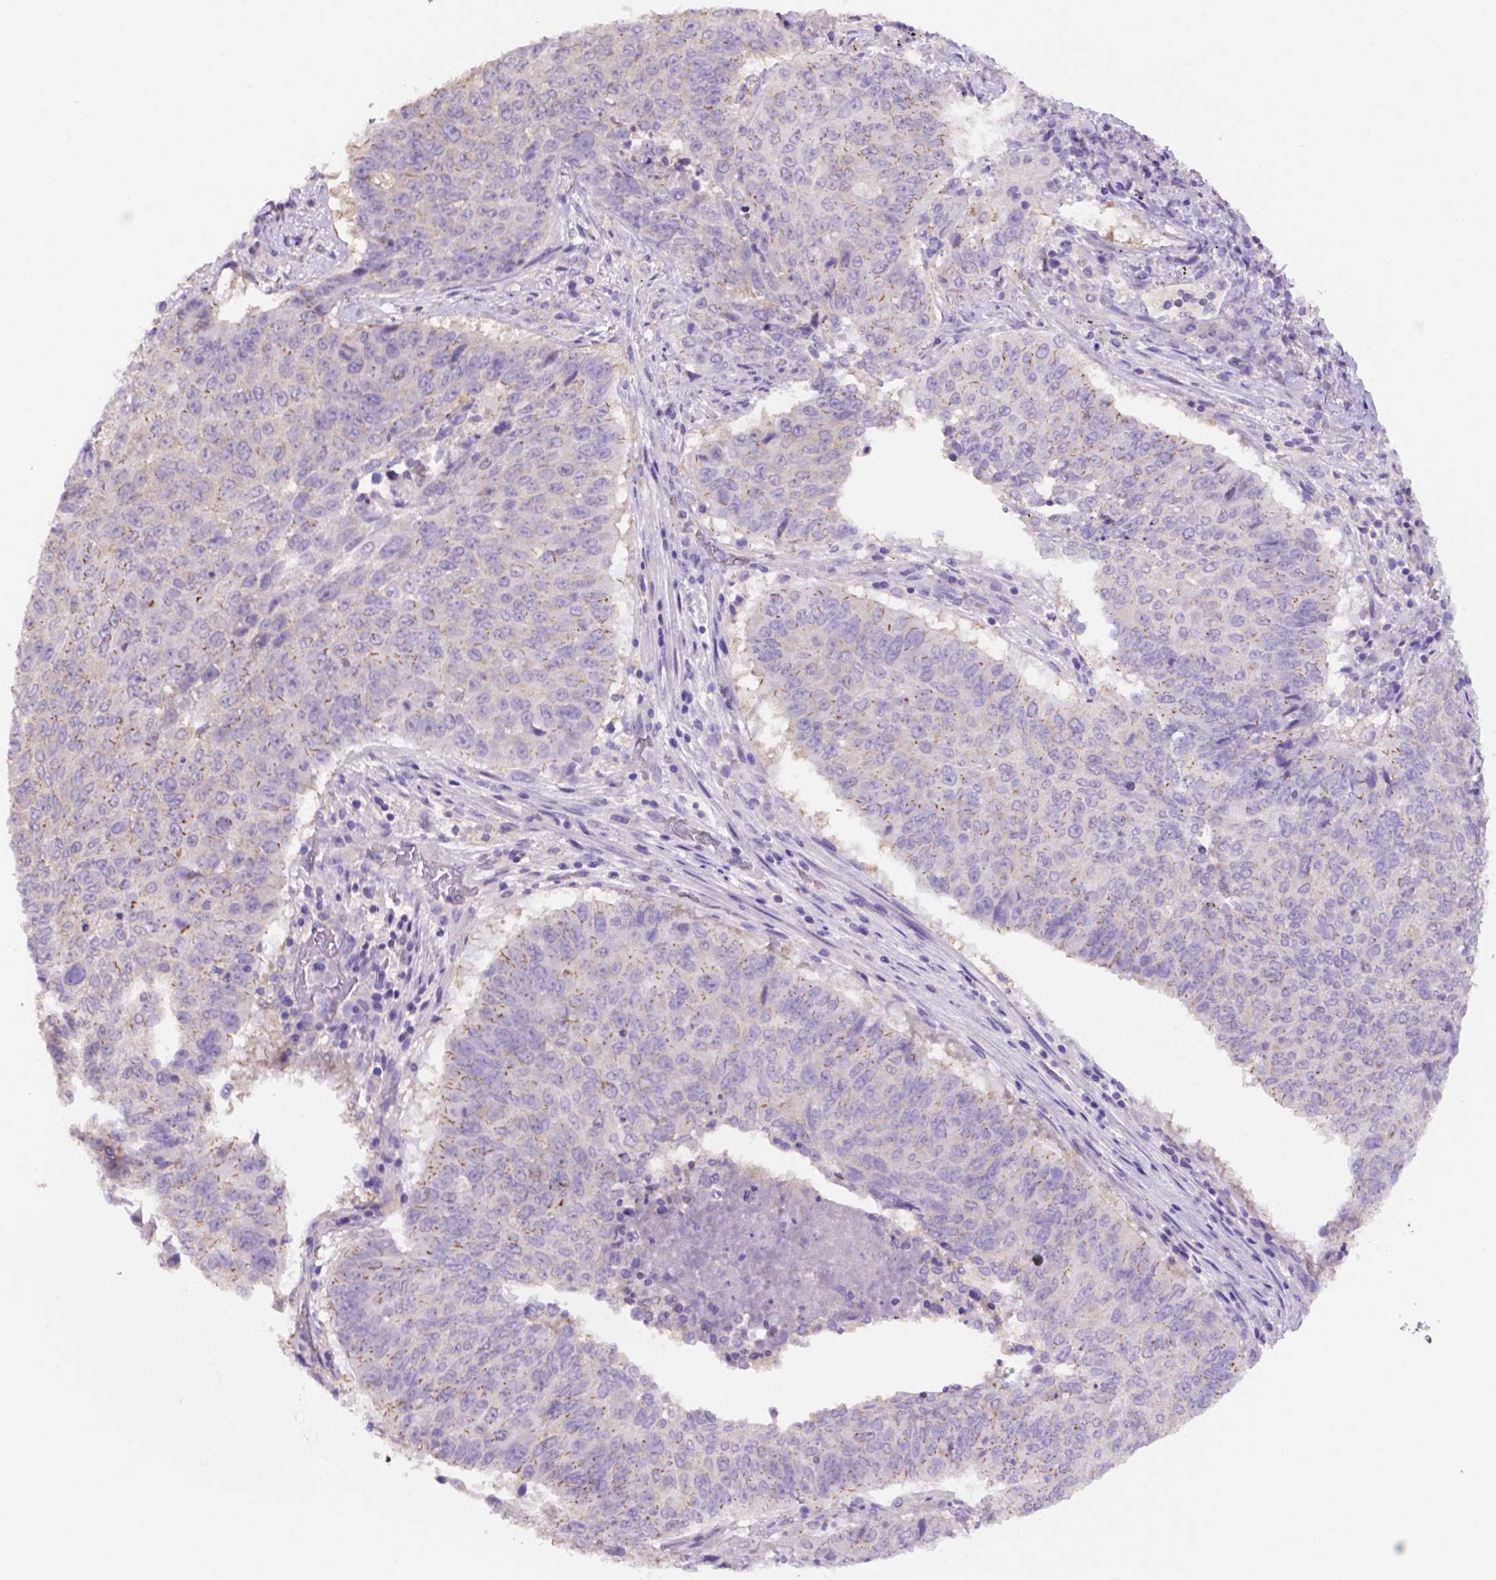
{"staining": {"intensity": "moderate", "quantity": "<25%", "location": "cytoplasmic/membranous"}, "tissue": "lung cancer", "cell_type": "Tumor cells", "image_type": "cancer", "snomed": [{"axis": "morphology", "description": "Normal tissue, NOS"}, {"axis": "morphology", "description": "Squamous cell carcinoma, NOS"}, {"axis": "topography", "description": "Bronchus"}, {"axis": "topography", "description": "Lung"}], "caption": "Tumor cells display low levels of moderate cytoplasmic/membranous positivity in about <25% of cells in human lung cancer (squamous cell carcinoma).", "gene": "PRPS2", "patient": {"sex": "male", "age": 64}}